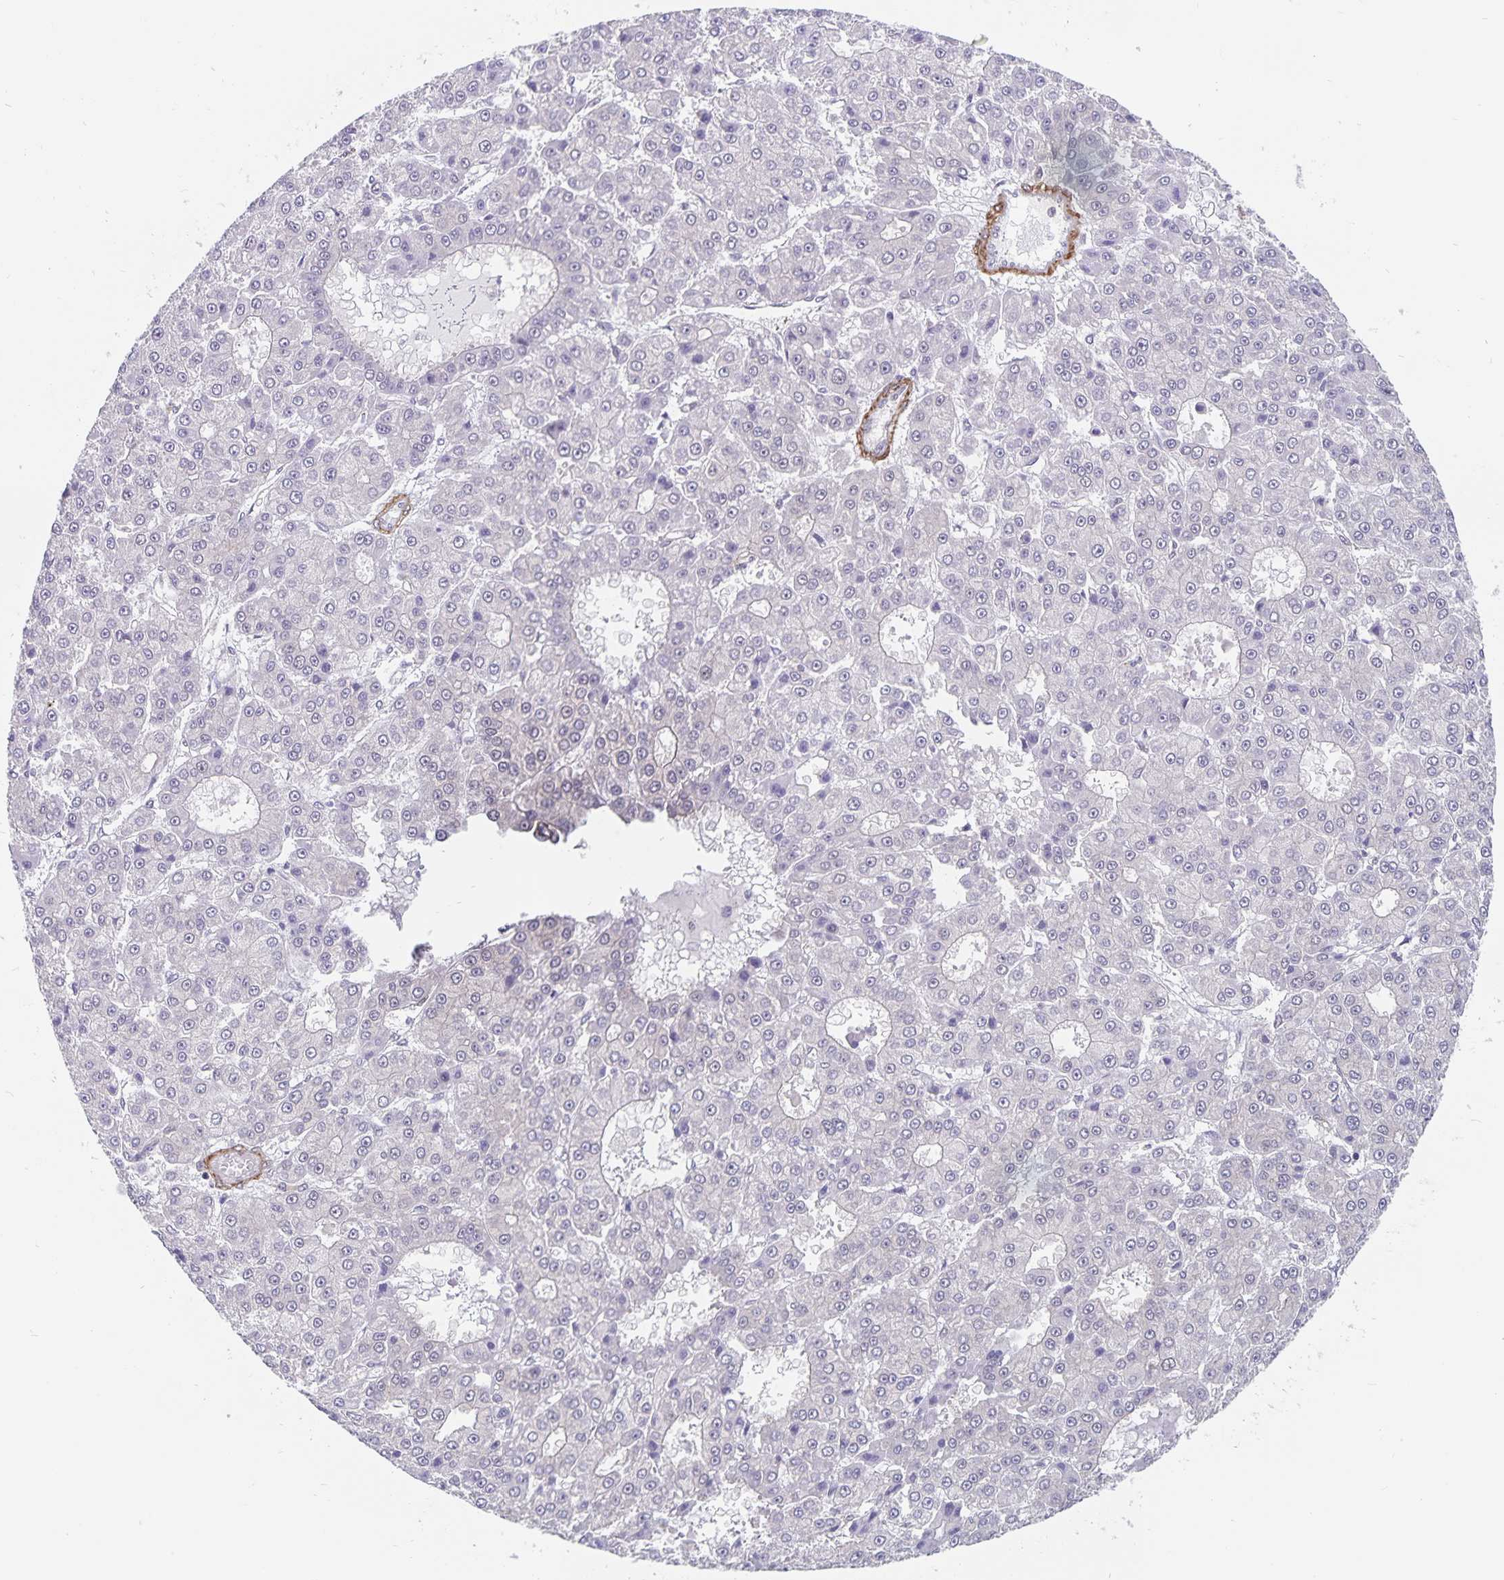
{"staining": {"intensity": "negative", "quantity": "none", "location": "none"}, "tissue": "liver cancer", "cell_type": "Tumor cells", "image_type": "cancer", "snomed": [{"axis": "morphology", "description": "Carcinoma, Hepatocellular, NOS"}, {"axis": "topography", "description": "Liver"}], "caption": "A histopathology image of human liver cancer (hepatocellular carcinoma) is negative for staining in tumor cells.", "gene": "BAG6", "patient": {"sex": "male", "age": 70}}